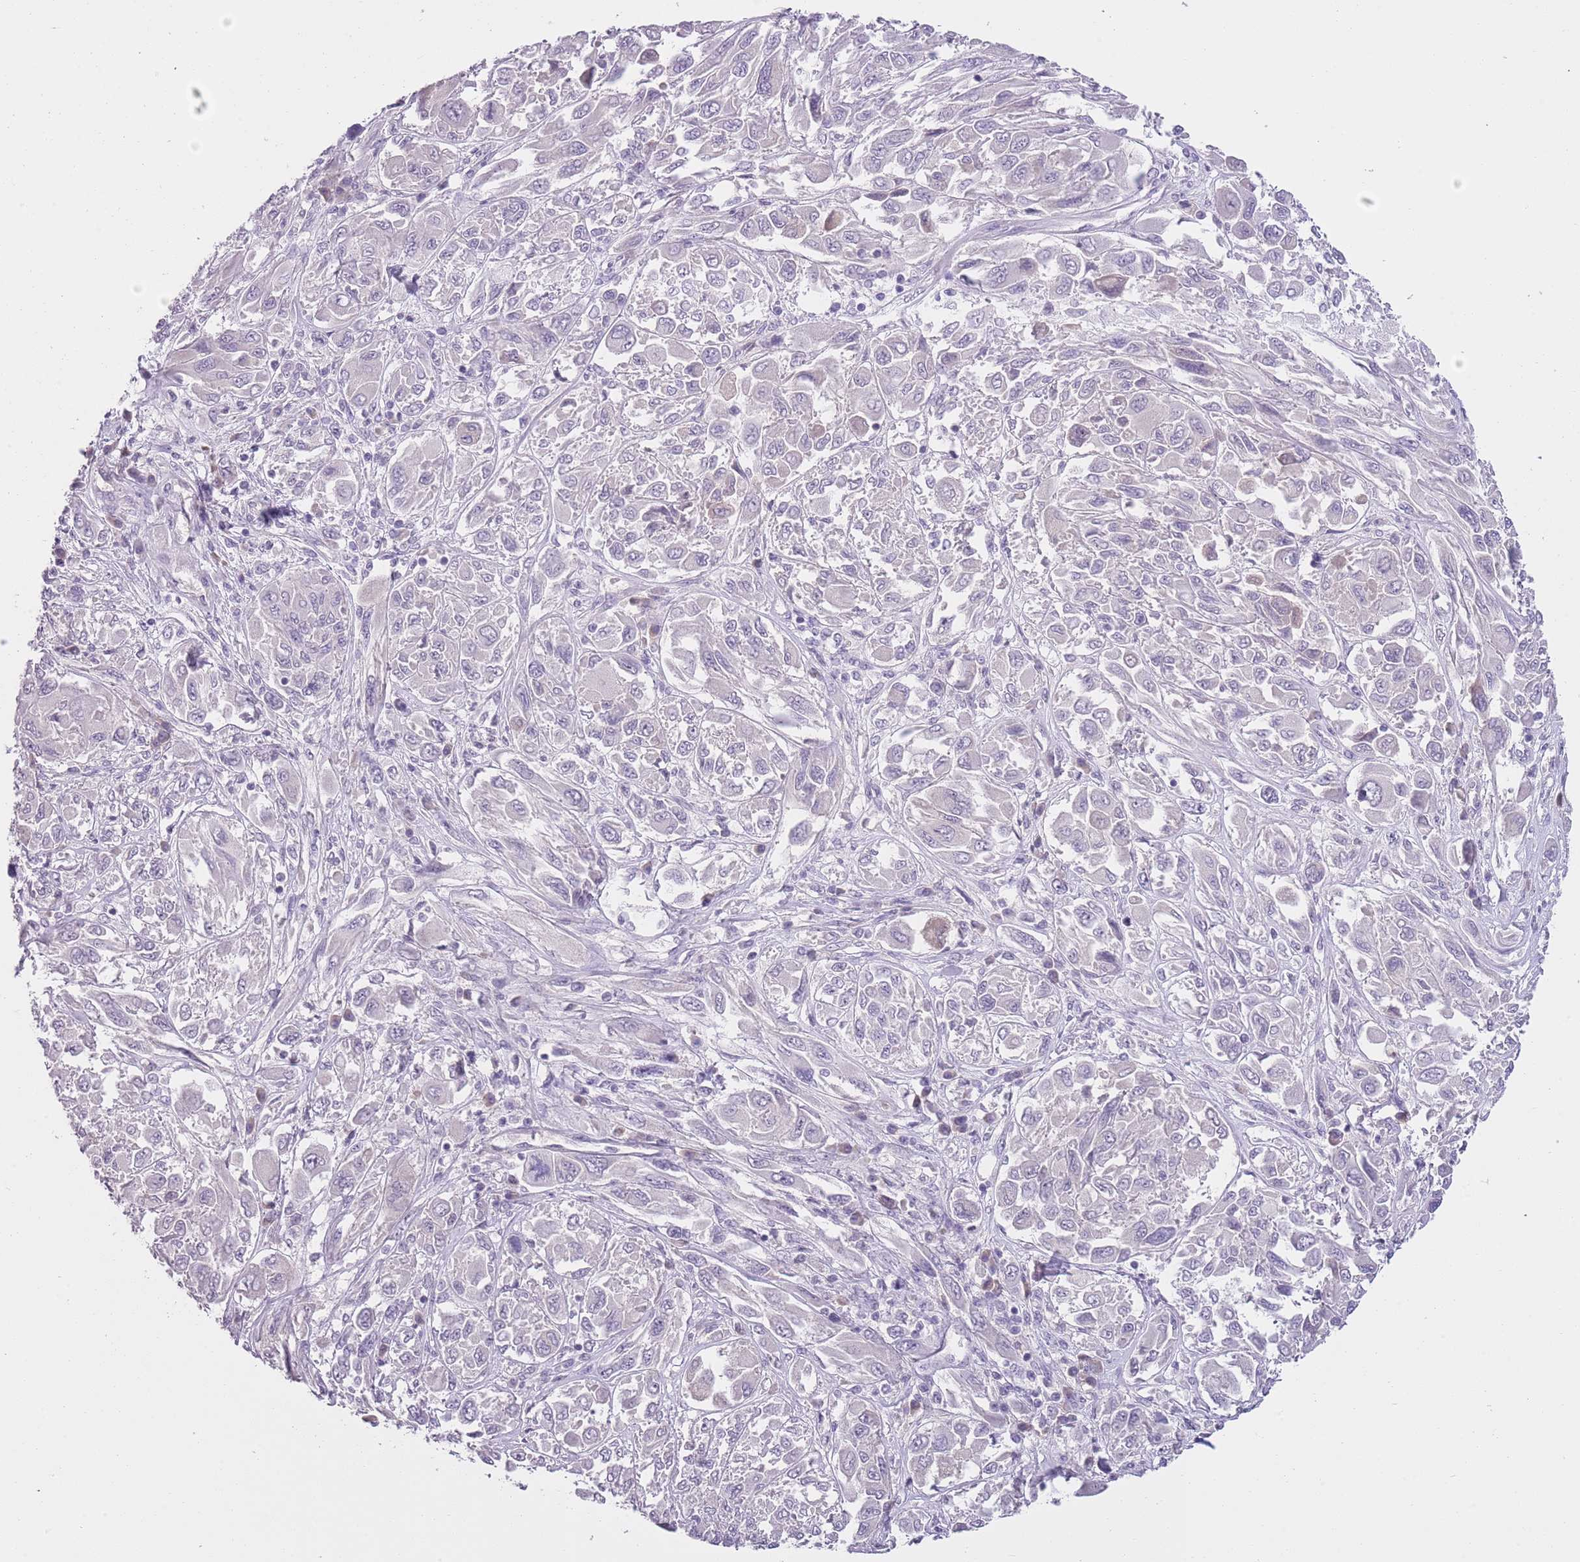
{"staining": {"intensity": "negative", "quantity": "none", "location": "none"}, "tissue": "melanoma", "cell_type": "Tumor cells", "image_type": "cancer", "snomed": [{"axis": "morphology", "description": "Malignant melanoma, NOS"}, {"axis": "topography", "description": "Skin"}], "caption": "Immunohistochemical staining of malignant melanoma shows no significant expression in tumor cells. The staining is performed using DAB brown chromogen with nuclei counter-stained in using hematoxylin.", "gene": "SLC35E3", "patient": {"sex": "female", "age": 91}}